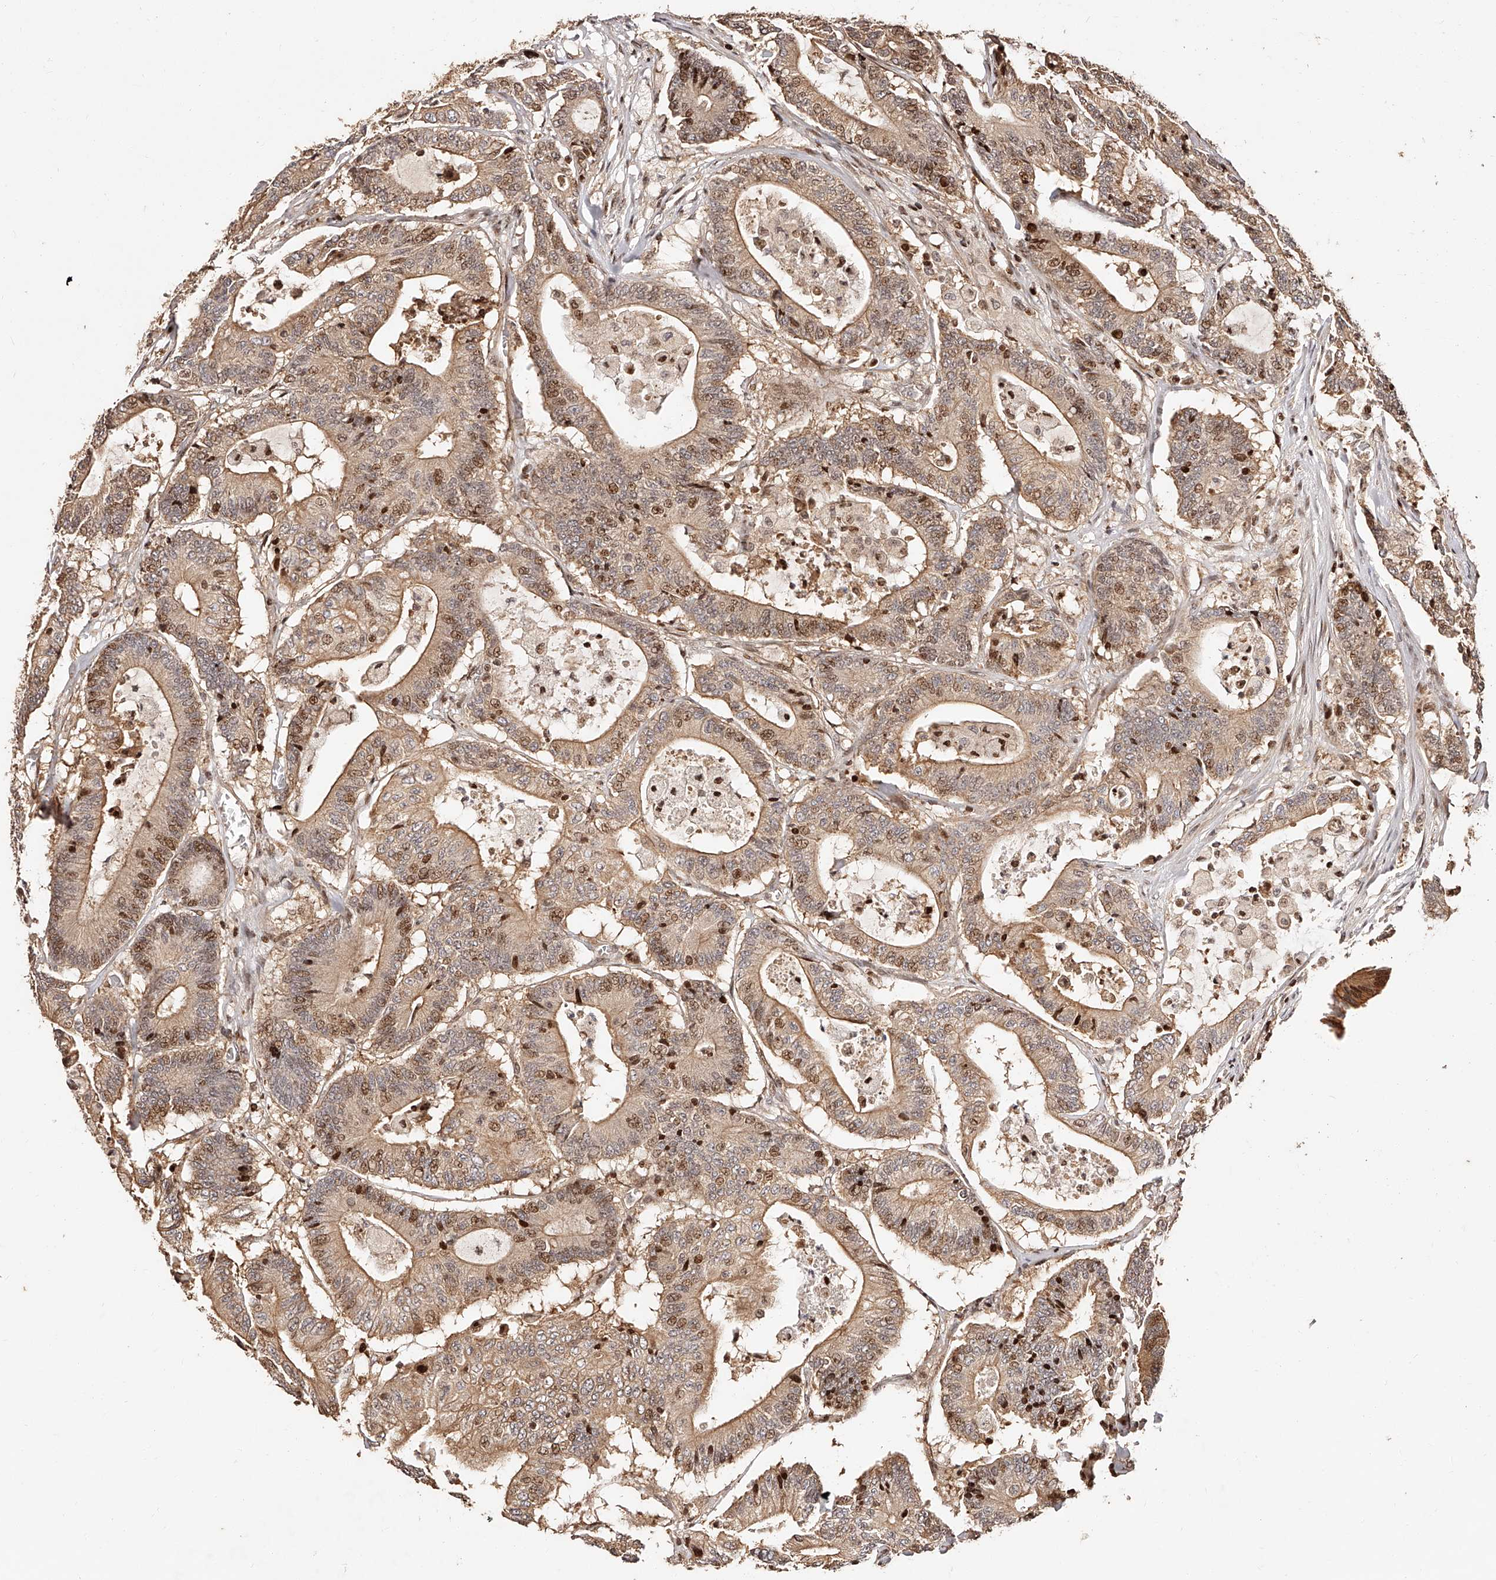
{"staining": {"intensity": "moderate", "quantity": ">75%", "location": "cytoplasmic/membranous,nuclear"}, "tissue": "colorectal cancer", "cell_type": "Tumor cells", "image_type": "cancer", "snomed": [{"axis": "morphology", "description": "Adenocarcinoma, NOS"}, {"axis": "topography", "description": "Colon"}], "caption": "IHC (DAB) staining of human colorectal adenocarcinoma exhibits moderate cytoplasmic/membranous and nuclear protein expression in about >75% of tumor cells.", "gene": "PFDN2", "patient": {"sex": "female", "age": 84}}